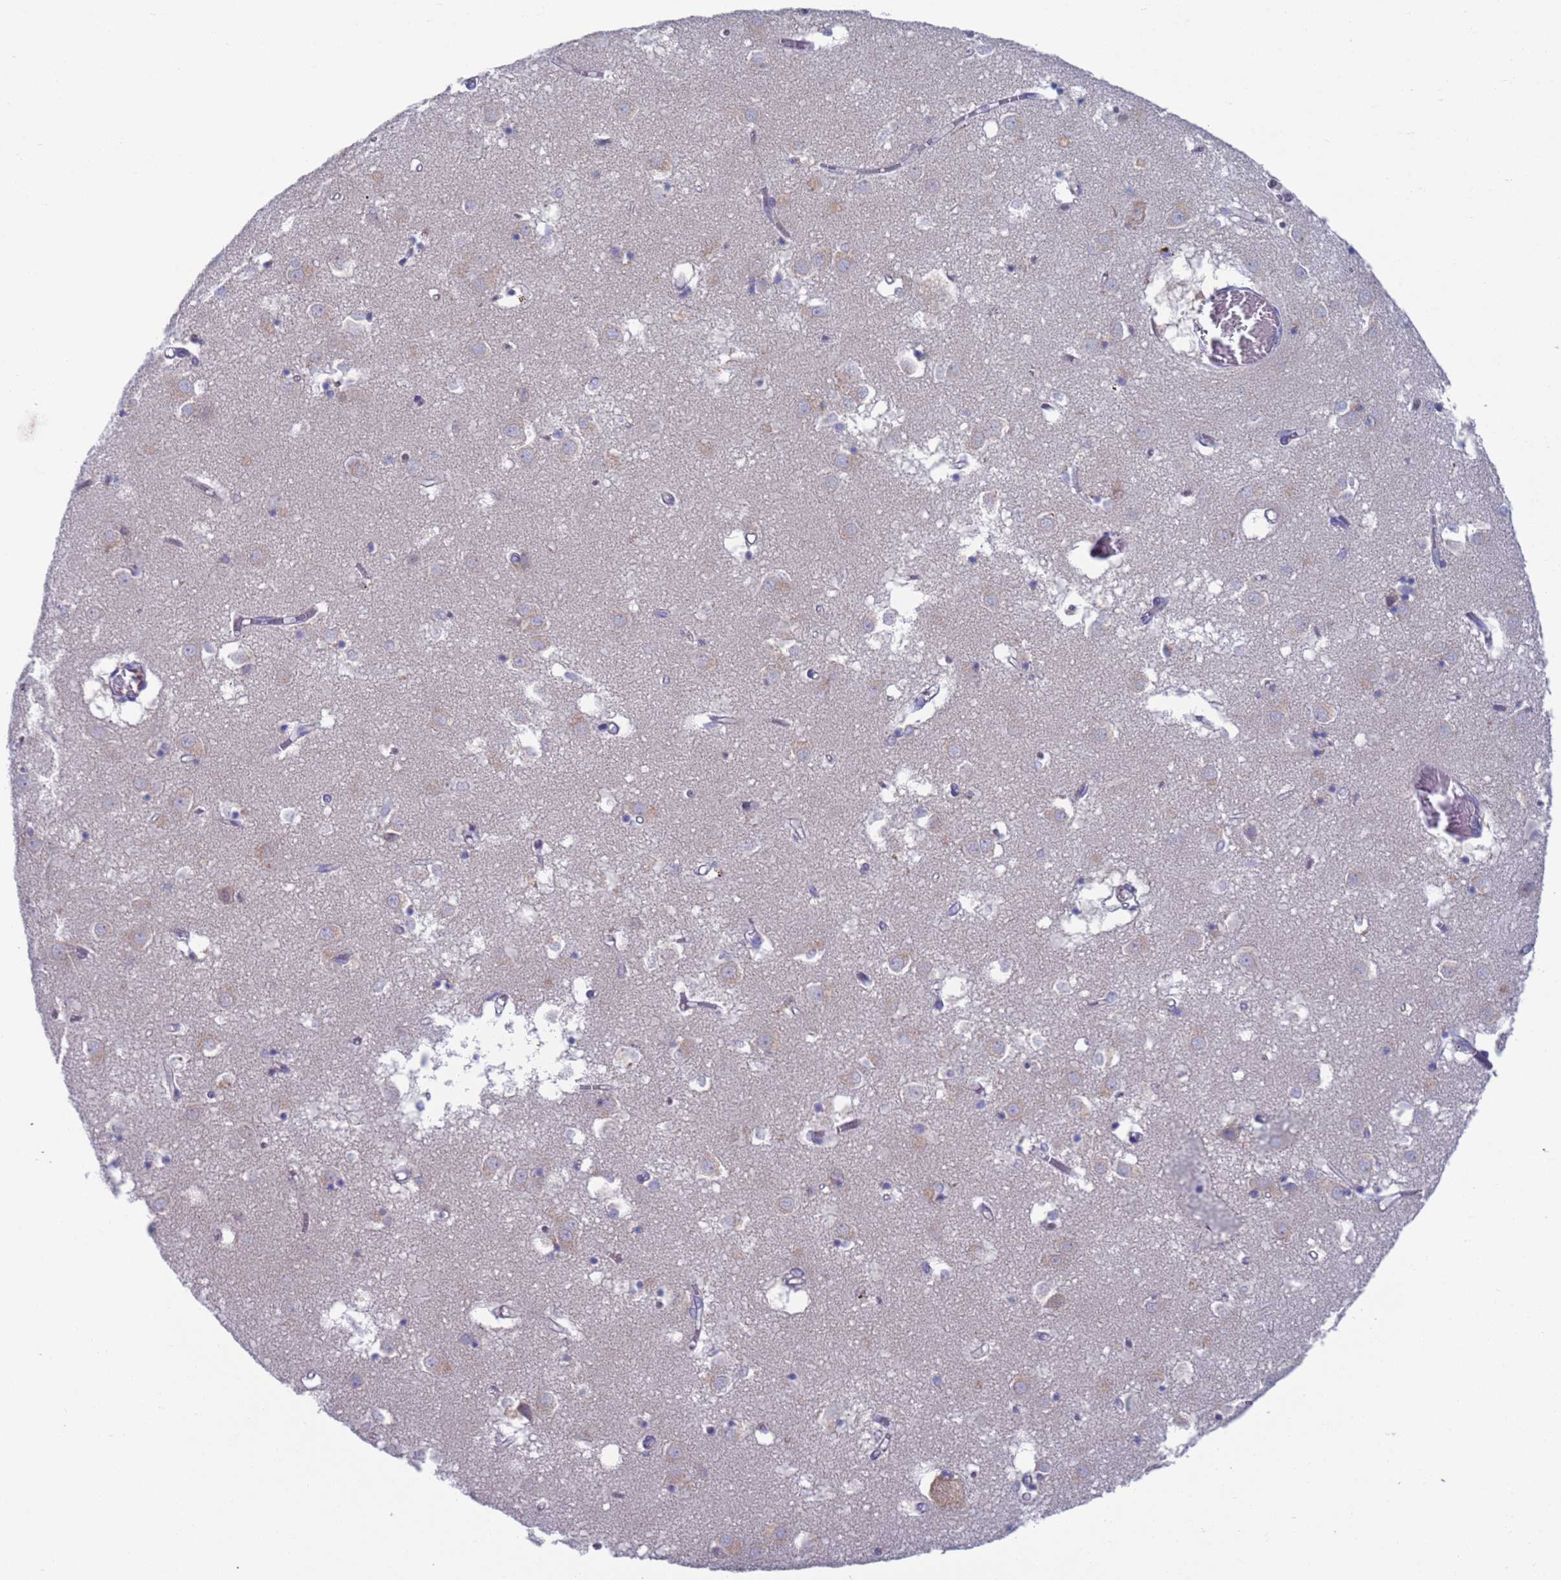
{"staining": {"intensity": "negative", "quantity": "none", "location": "none"}, "tissue": "caudate", "cell_type": "Glial cells", "image_type": "normal", "snomed": [{"axis": "morphology", "description": "Normal tissue, NOS"}, {"axis": "topography", "description": "Lateral ventricle wall"}], "caption": "This is an immunohistochemistry (IHC) image of benign caudate. There is no positivity in glial cells.", "gene": "PET117", "patient": {"sex": "male", "age": 70}}